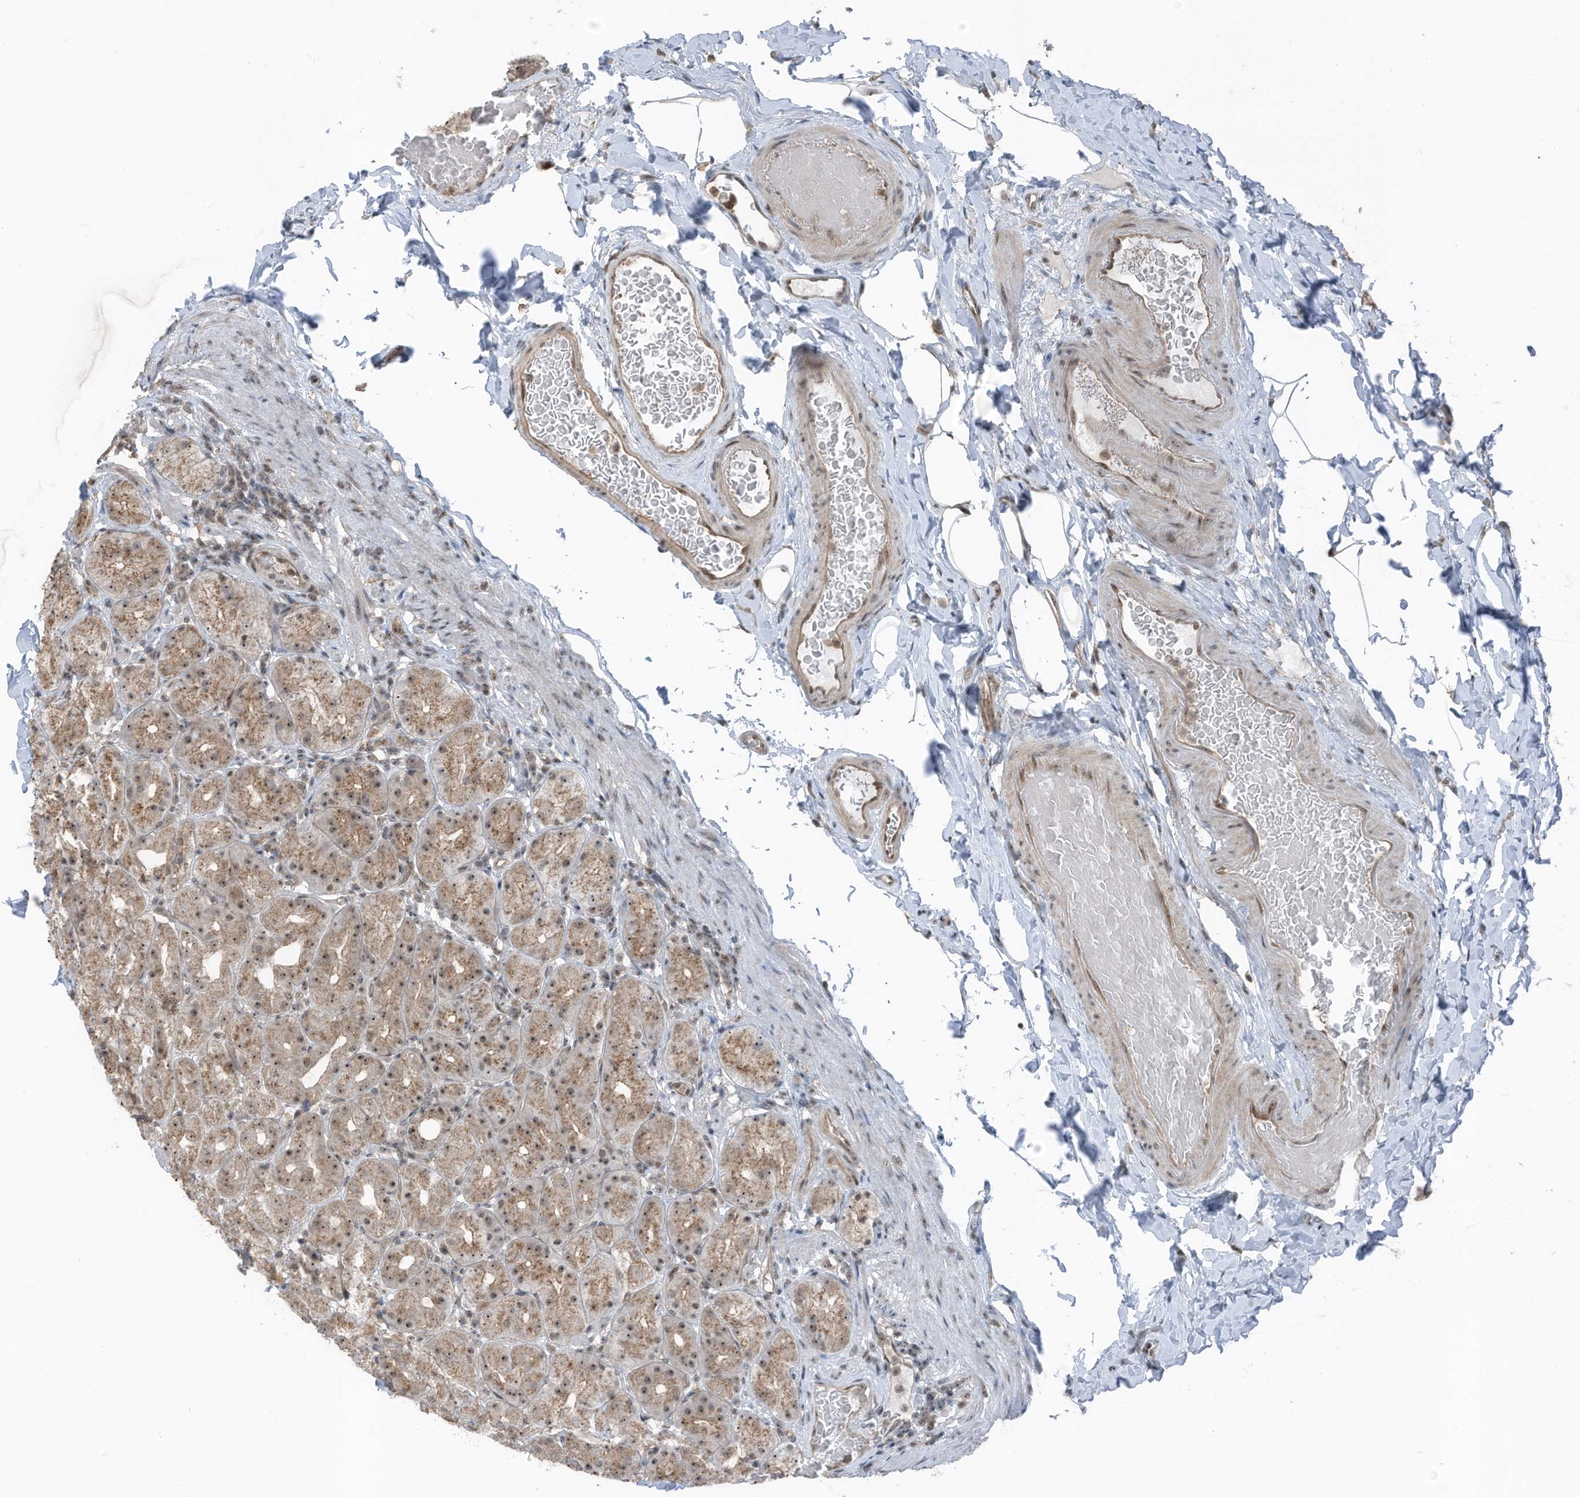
{"staining": {"intensity": "moderate", "quantity": ">75%", "location": "cytoplasmic/membranous,nuclear"}, "tissue": "stomach", "cell_type": "Glandular cells", "image_type": "normal", "snomed": [{"axis": "morphology", "description": "Normal tissue, NOS"}, {"axis": "topography", "description": "Stomach, upper"}], "caption": "The image shows immunohistochemical staining of normal stomach. There is moderate cytoplasmic/membranous,nuclear positivity is appreciated in approximately >75% of glandular cells. (IHC, brightfield microscopy, high magnification).", "gene": "UTP3", "patient": {"sex": "male", "age": 68}}